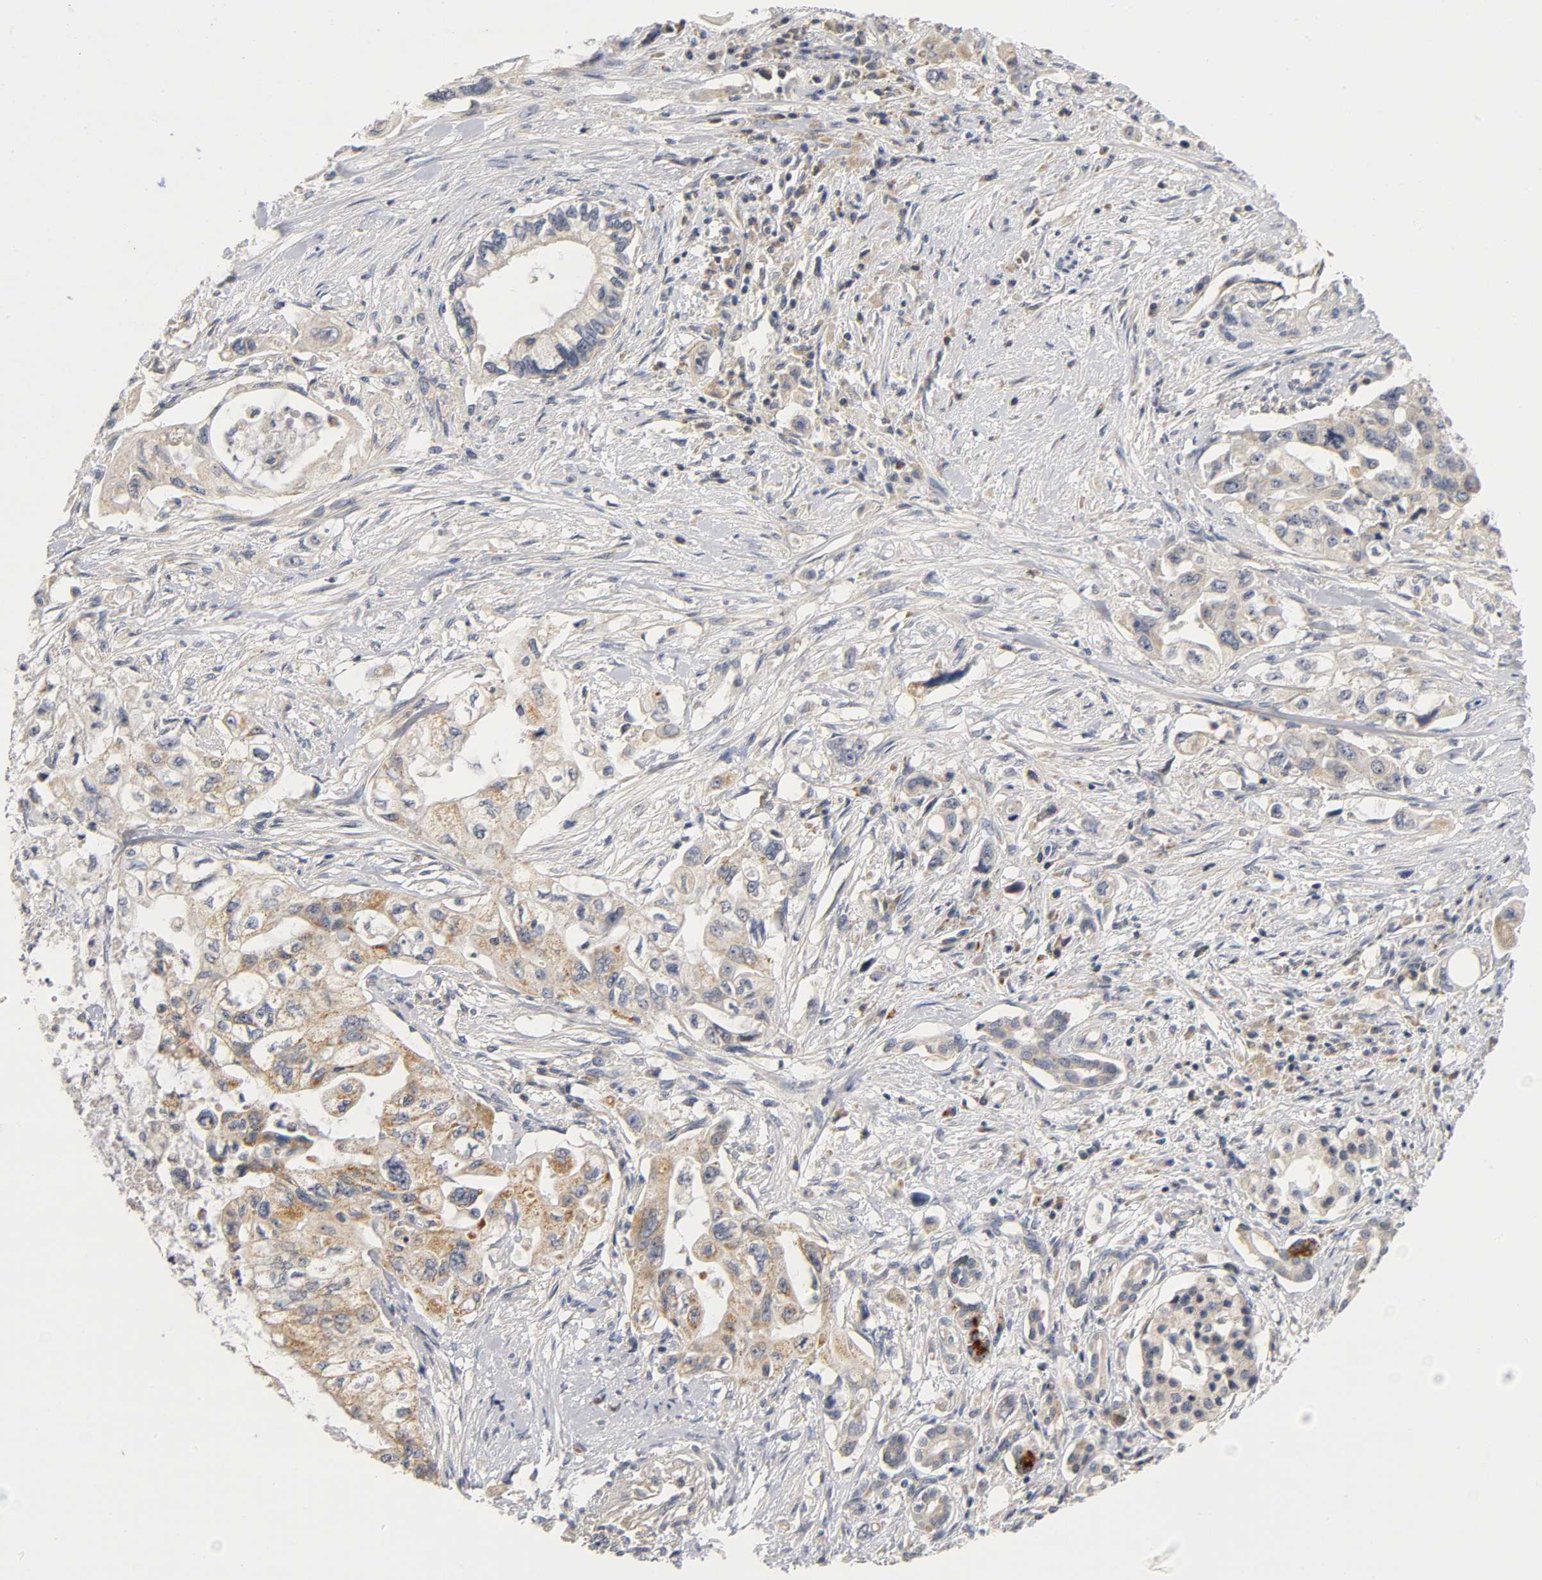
{"staining": {"intensity": "weak", "quantity": ">75%", "location": "cytoplasmic/membranous"}, "tissue": "pancreatic cancer", "cell_type": "Tumor cells", "image_type": "cancer", "snomed": [{"axis": "morphology", "description": "Normal tissue, NOS"}, {"axis": "topography", "description": "Pancreas"}], "caption": "Brown immunohistochemical staining in human pancreatic cancer reveals weak cytoplasmic/membranous positivity in approximately >75% of tumor cells.", "gene": "NRP1", "patient": {"sex": "male", "age": 42}}